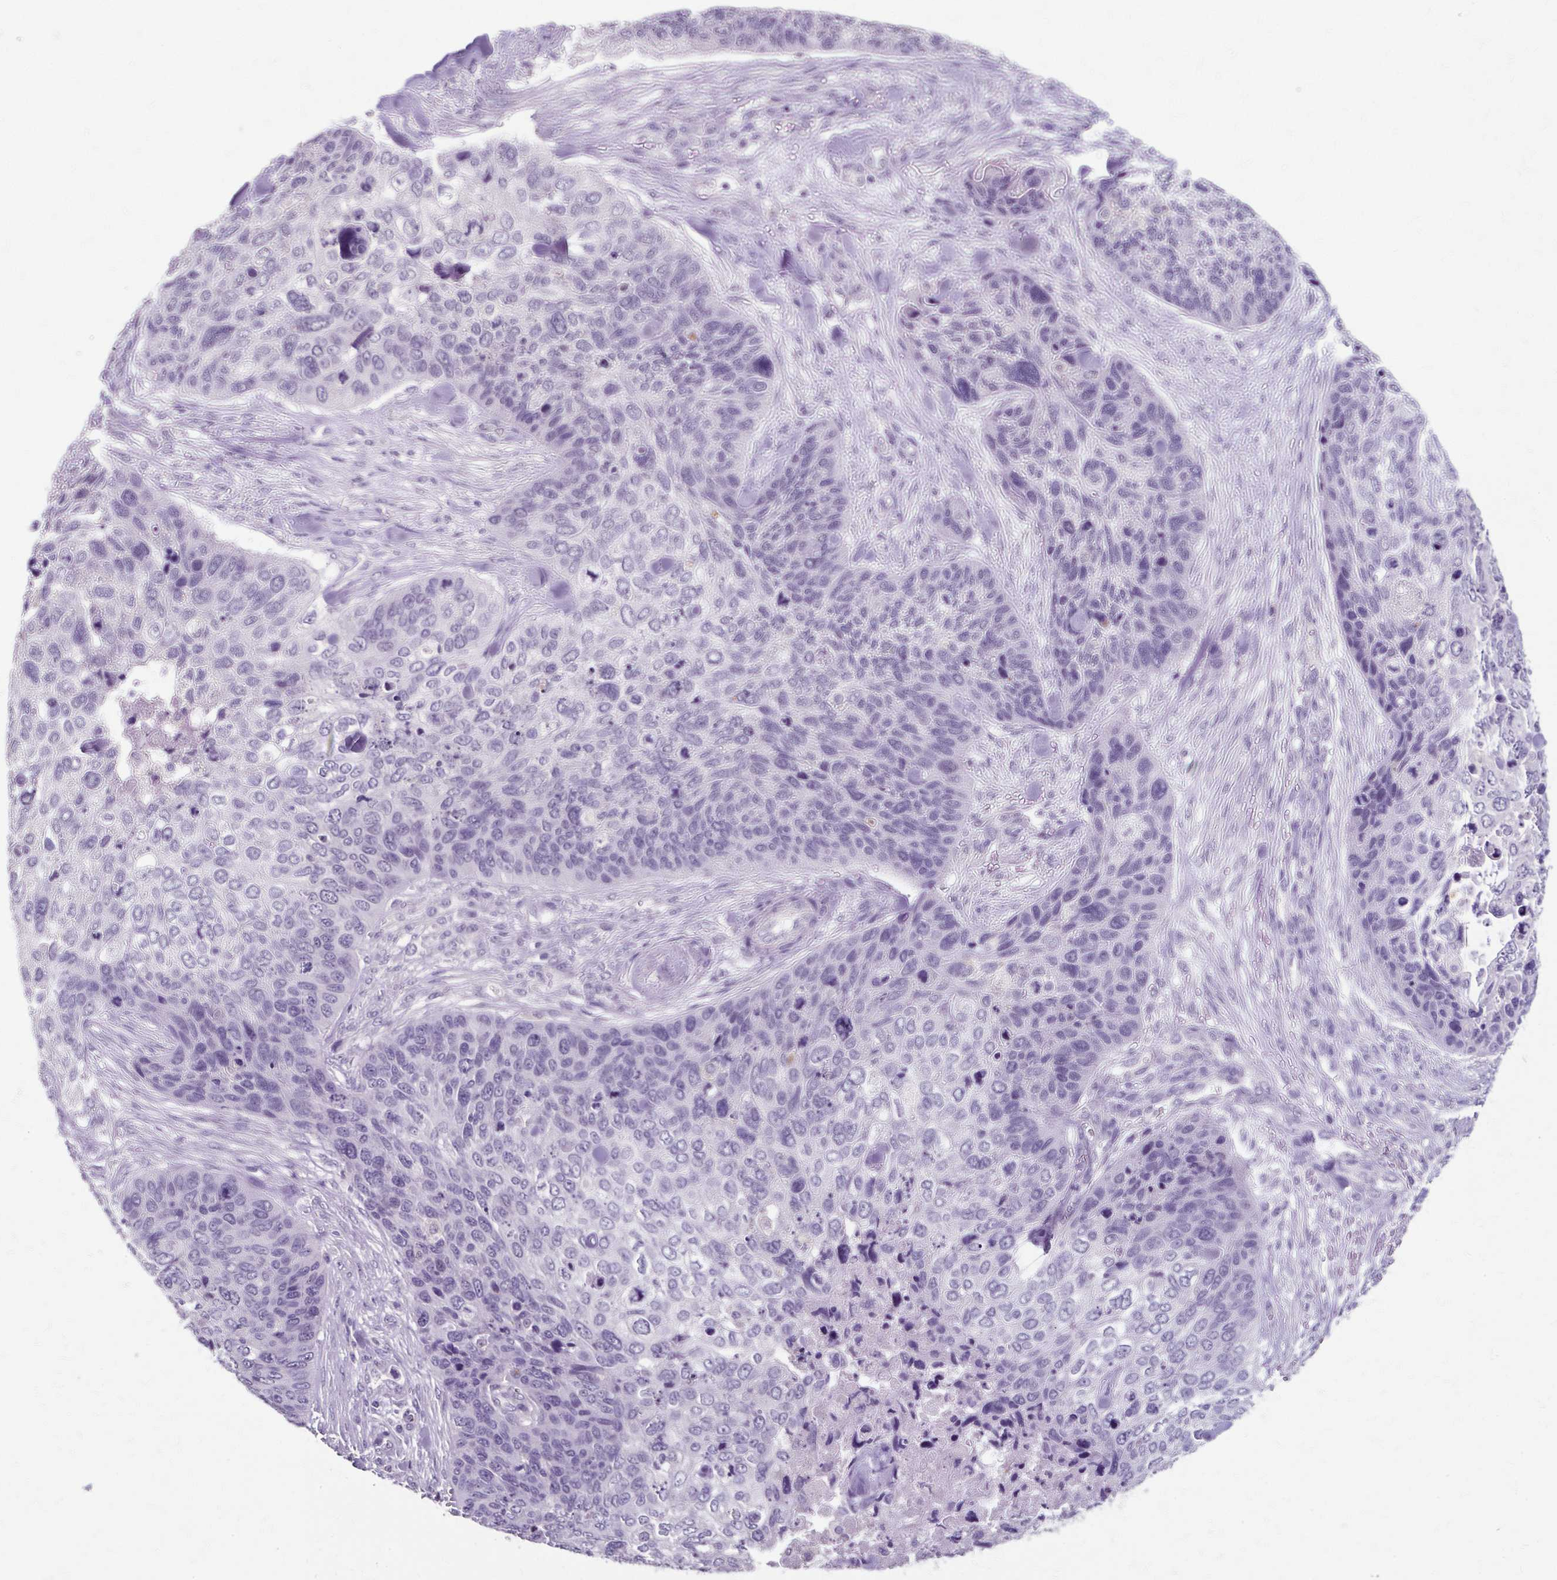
{"staining": {"intensity": "negative", "quantity": "none", "location": "none"}, "tissue": "skin cancer", "cell_type": "Tumor cells", "image_type": "cancer", "snomed": [{"axis": "morphology", "description": "Basal cell carcinoma"}, {"axis": "topography", "description": "Skin"}], "caption": "Histopathology image shows no significant protein expression in tumor cells of skin basal cell carcinoma. (DAB (3,3'-diaminobenzidine) immunohistochemistry, high magnification).", "gene": "KLHL24", "patient": {"sex": "female", "age": 74}}